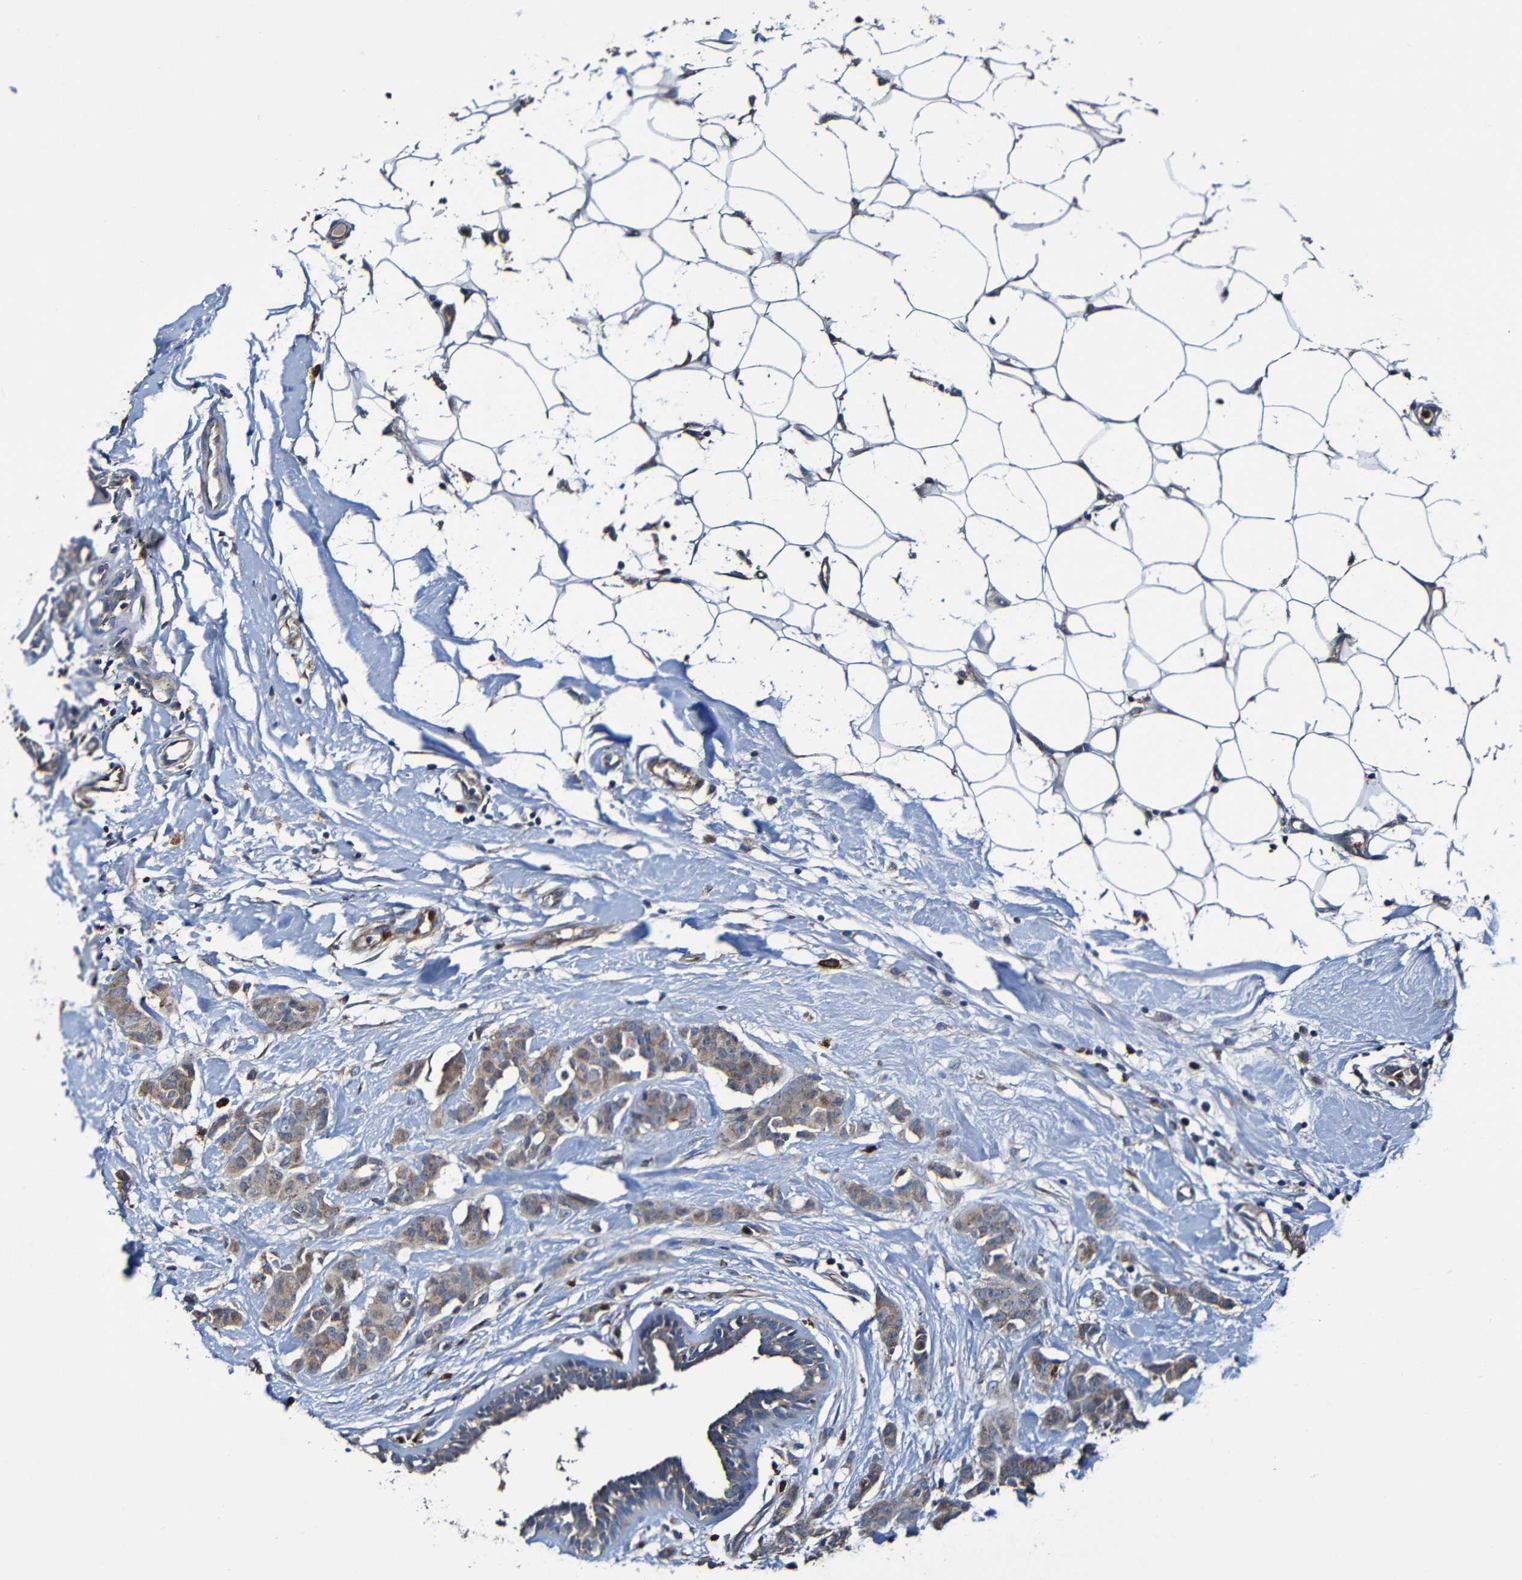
{"staining": {"intensity": "moderate", "quantity": ">75%", "location": "cytoplasmic/membranous"}, "tissue": "breast cancer", "cell_type": "Tumor cells", "image_type": "cancer", "snomed": [{"axis": "morphology", "description": "Normal tissue, NOS"}, {"axis": "morphology", "description": "Duct carcinoma"}, {"axis": "topography", "description": "Breast"}], "caption": "About >75% of tumor cells in human breast intraductal carcinoma show moderate cytoplasmic/membranous protein expression as visualized by brown immunohistochemical staining.", "gene": "ADAM15", "patient": {"sex": "female", "age": 40}}